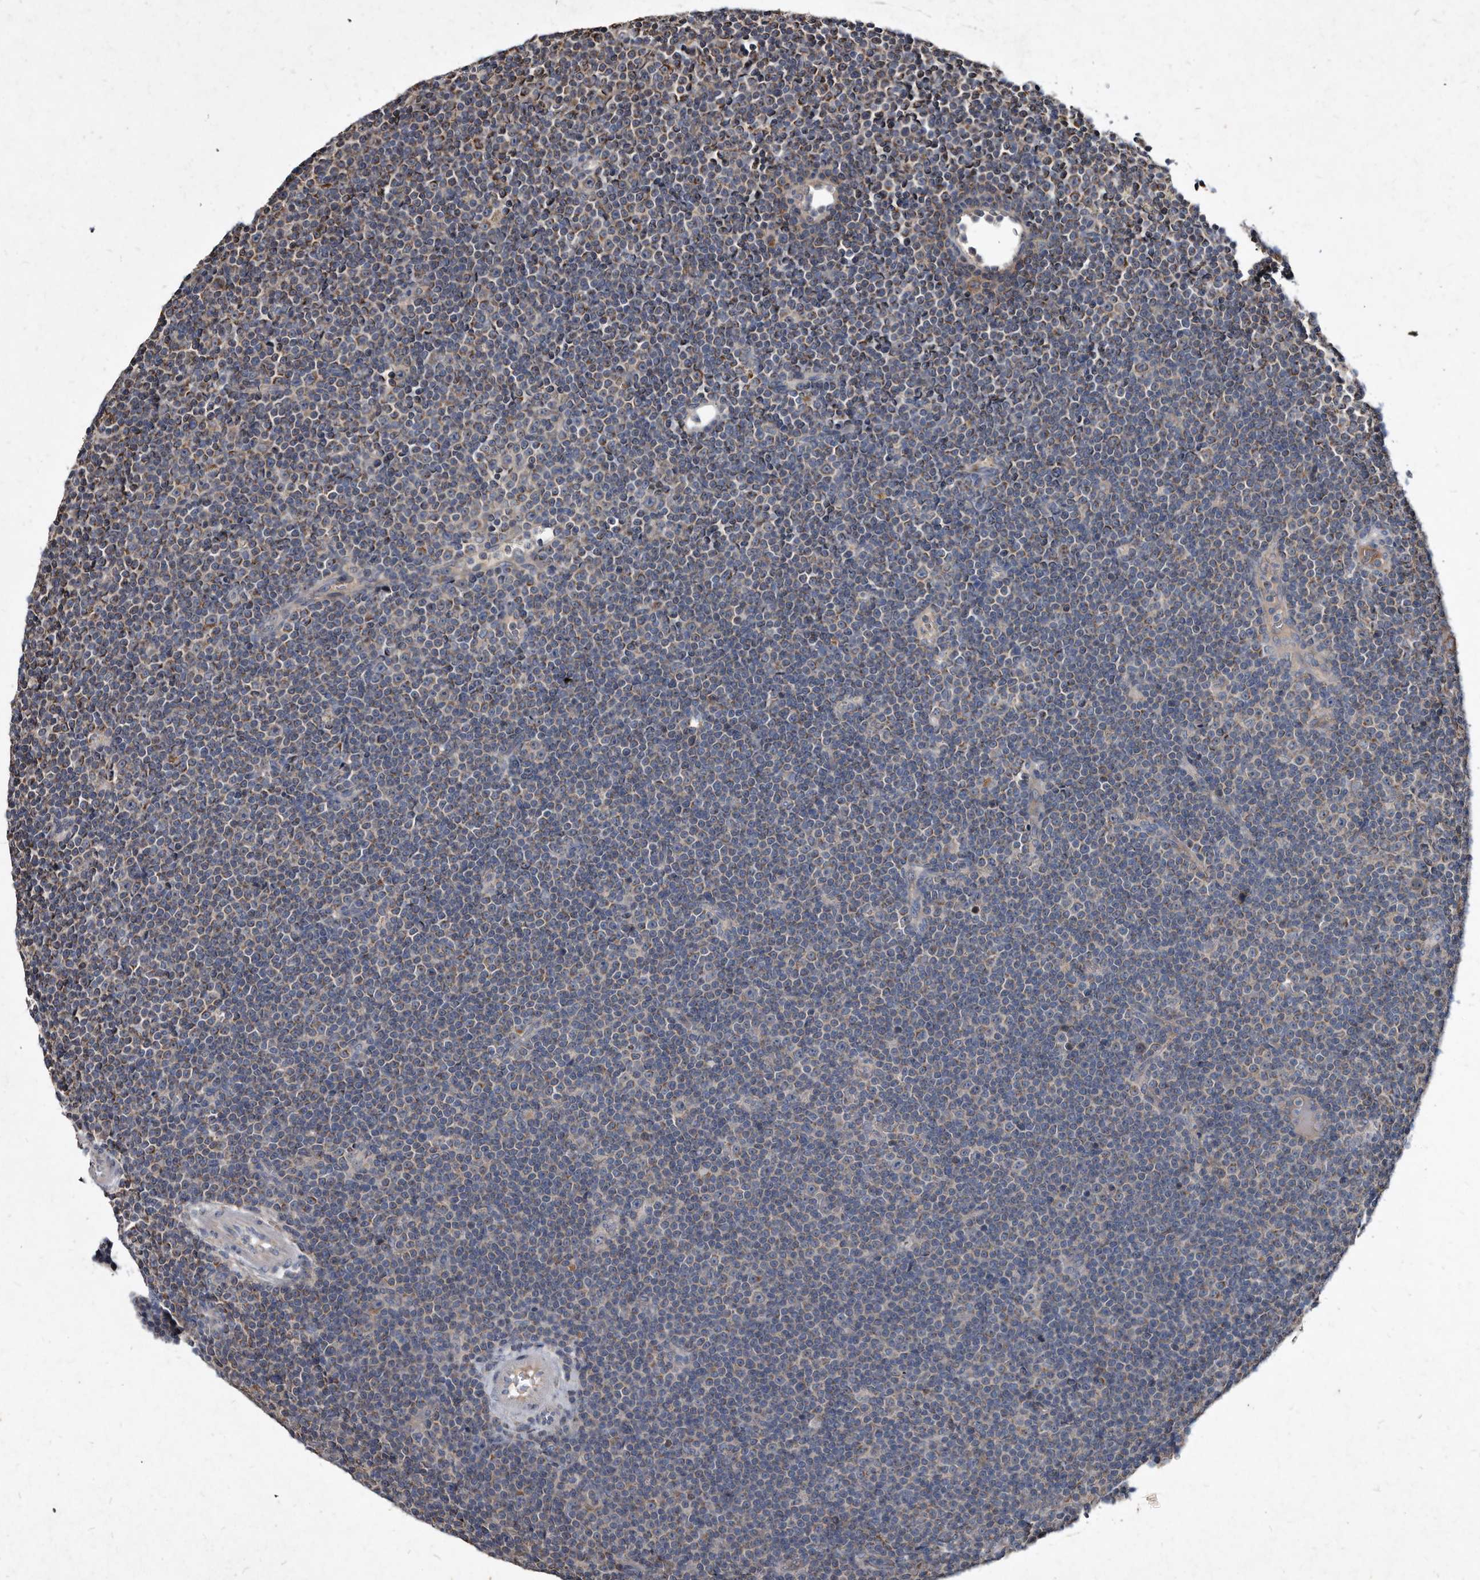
{"staining": {"intensity": "moderate", "quantity": "<25%", "location": "cytoplasmic/membranous"}, "tissue": "lymphoma", "cell_type": "Tumor cells", "image_type": "cancer", "snomed": [{"axis": "morphology", "description": "Malignant lymphoma, non-Hodgkin's type, Low grade"}, {"axis": "topography", "description": "Lymph node"}], "caption": "Protein expression analysis of human lymphoma reveals moderate cytoplasmic/membranous expression in approximately <25% of tumor cells.", "gene": "YPEL3", "patient": {"sex": "female", "age": 67}}